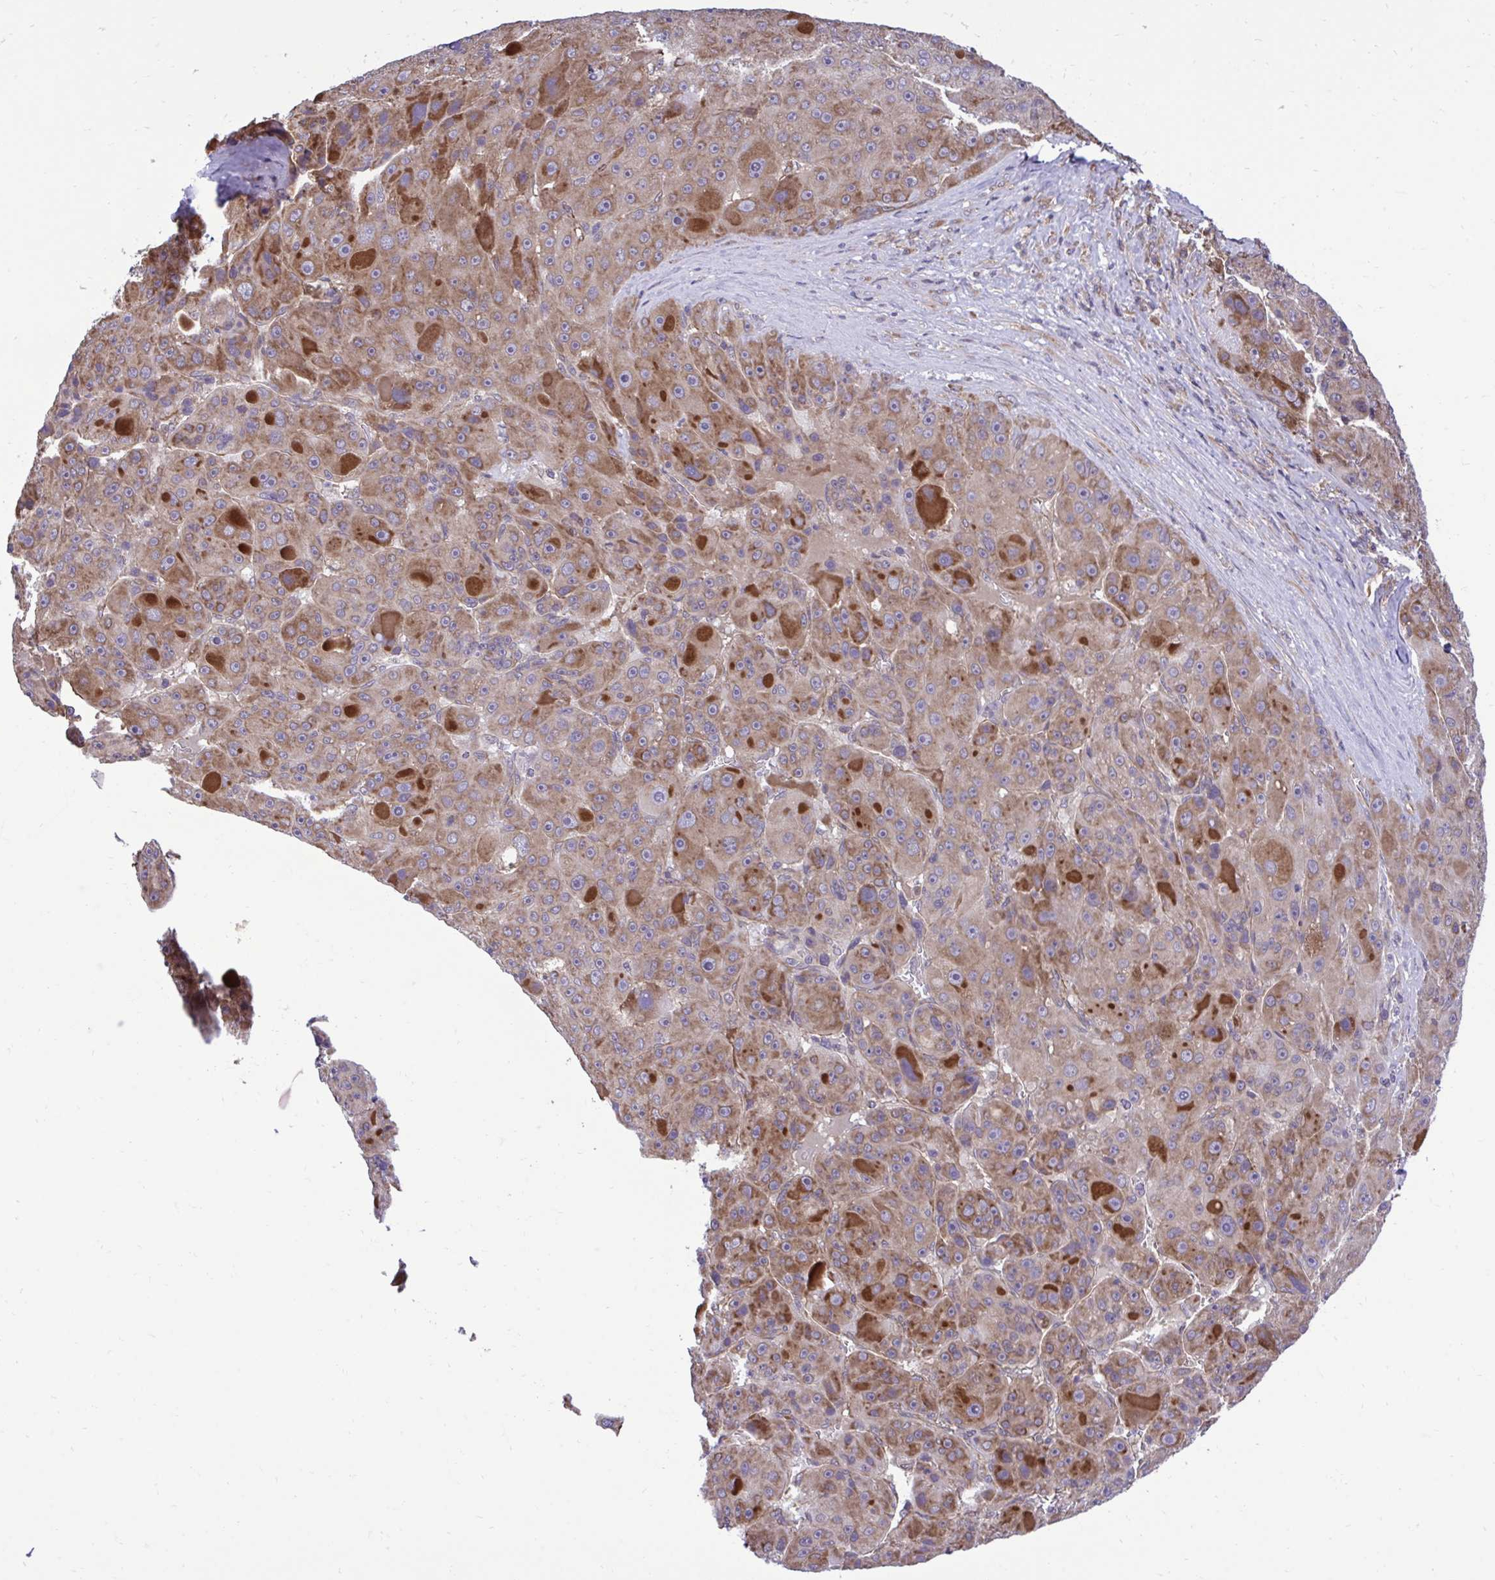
{"staining": {"intensity": "moderate", "quantity": ">75%", "location": "cytoplasmic/membranous"}, "tissue": "liver cancer", "cell_type": "Tumor cells", "image_type": "cancer", "snomed": [{"axis": "morphology", "description": "Carcinoma, Hepatocellular, NOS"}, {"axis": "topography", "description": "Liver"}], "caption": "Immunohistochemistry histopathology image of liver cancer stained for a protein (brown), which demonstrates medium levels of moderate cytoplasmic/membranous staining in about >75% of tumor cells.", "gene": "RPS15", "patient": {"sex": "male", "age": 76}}